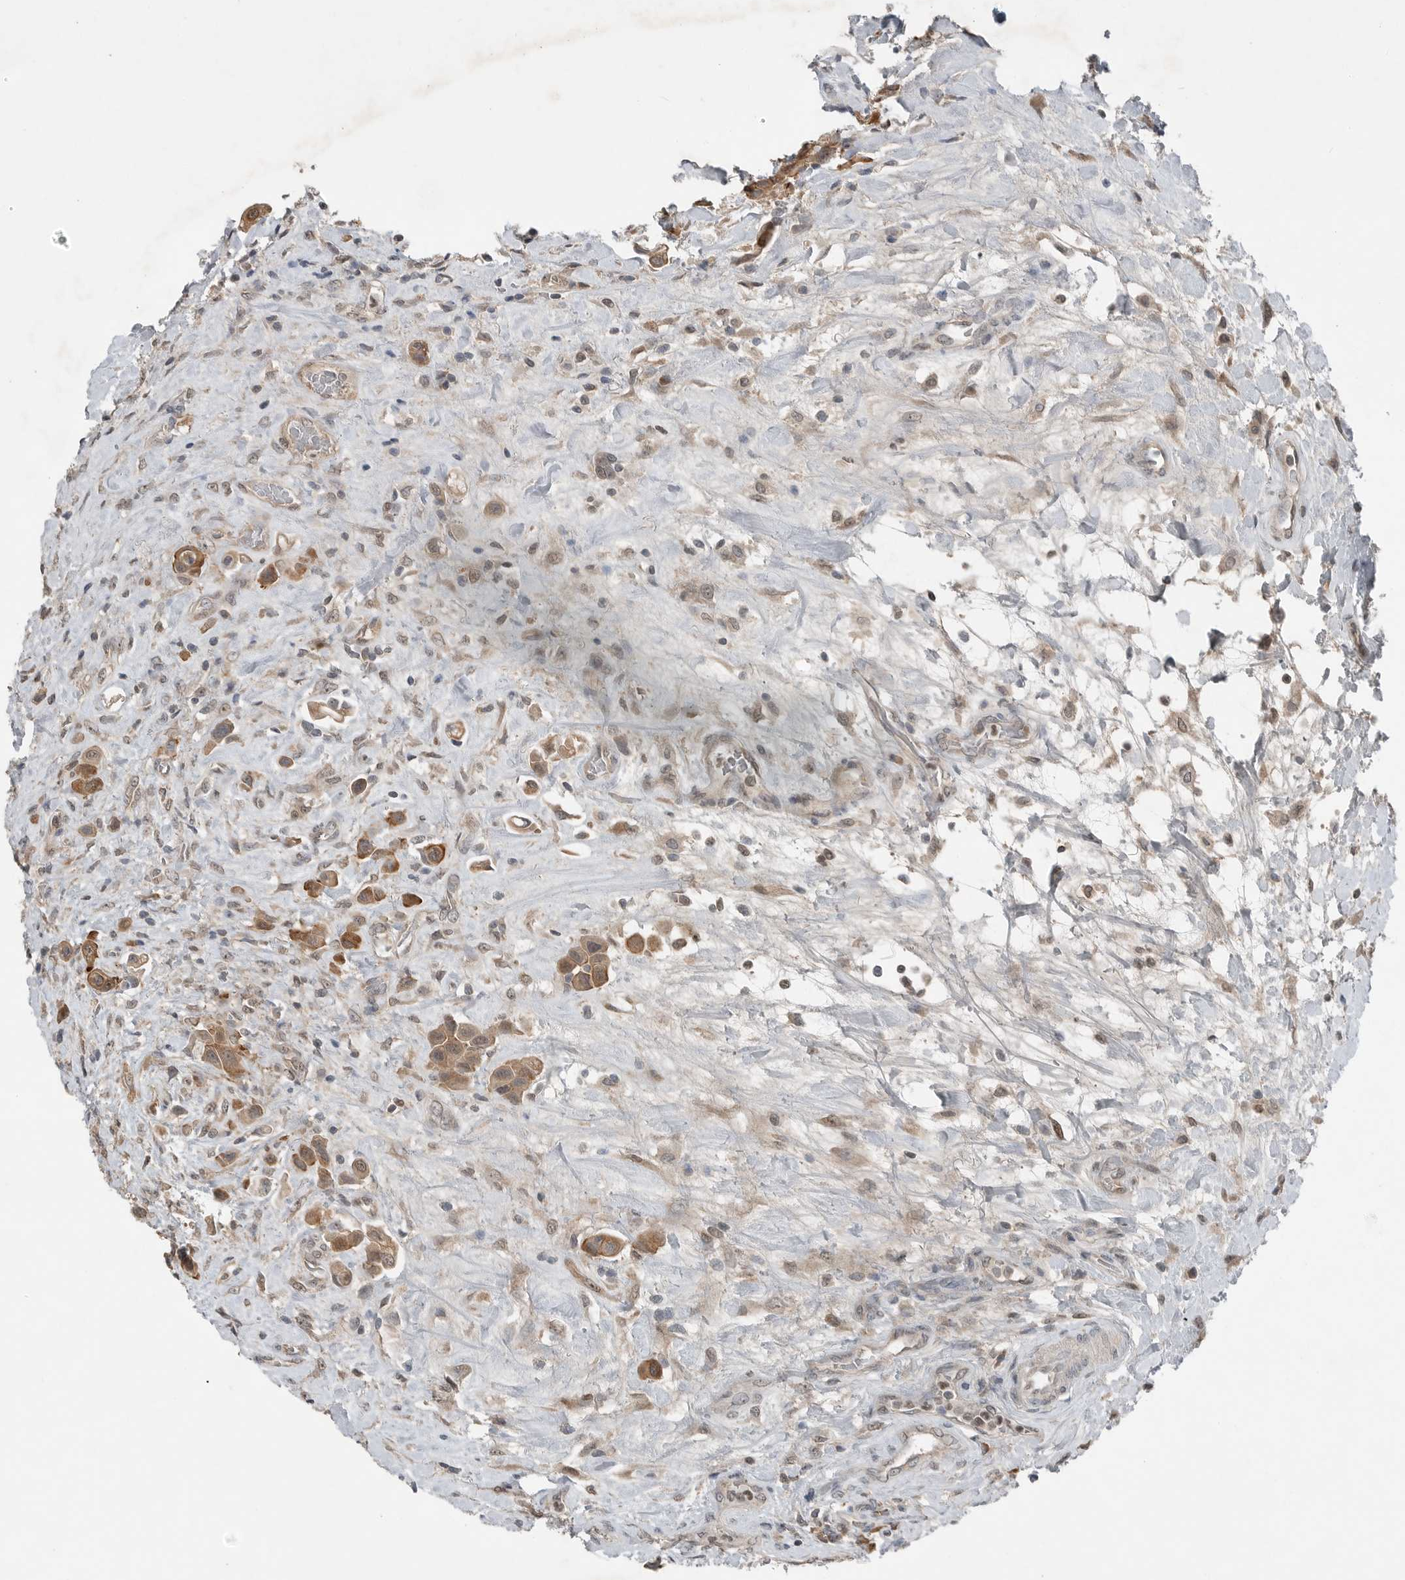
{"staining": {"intensity": "moderate", "quantity": ">75%", "location": "cytoplasmic/membranous"}, "tissue": "urothelial cancer", "cell_type": "Tumor cells", "image_type": "cancer", "snomed": [{"axis": "morphology", "description": "Urothelial carcinoma, High grade"}, {"axis": "topography", "description": "Urinary bladder"}], "caption": "This photomicrograph exhibits immunohistochemistry staining of human high-grade urothelial carcinoma, with medium moderate cytoplasmic/membranous expression in approximately >75% of tumor cells.", "gene": "MFAP3L", "patient": {"sex": "male", "age": 50}}